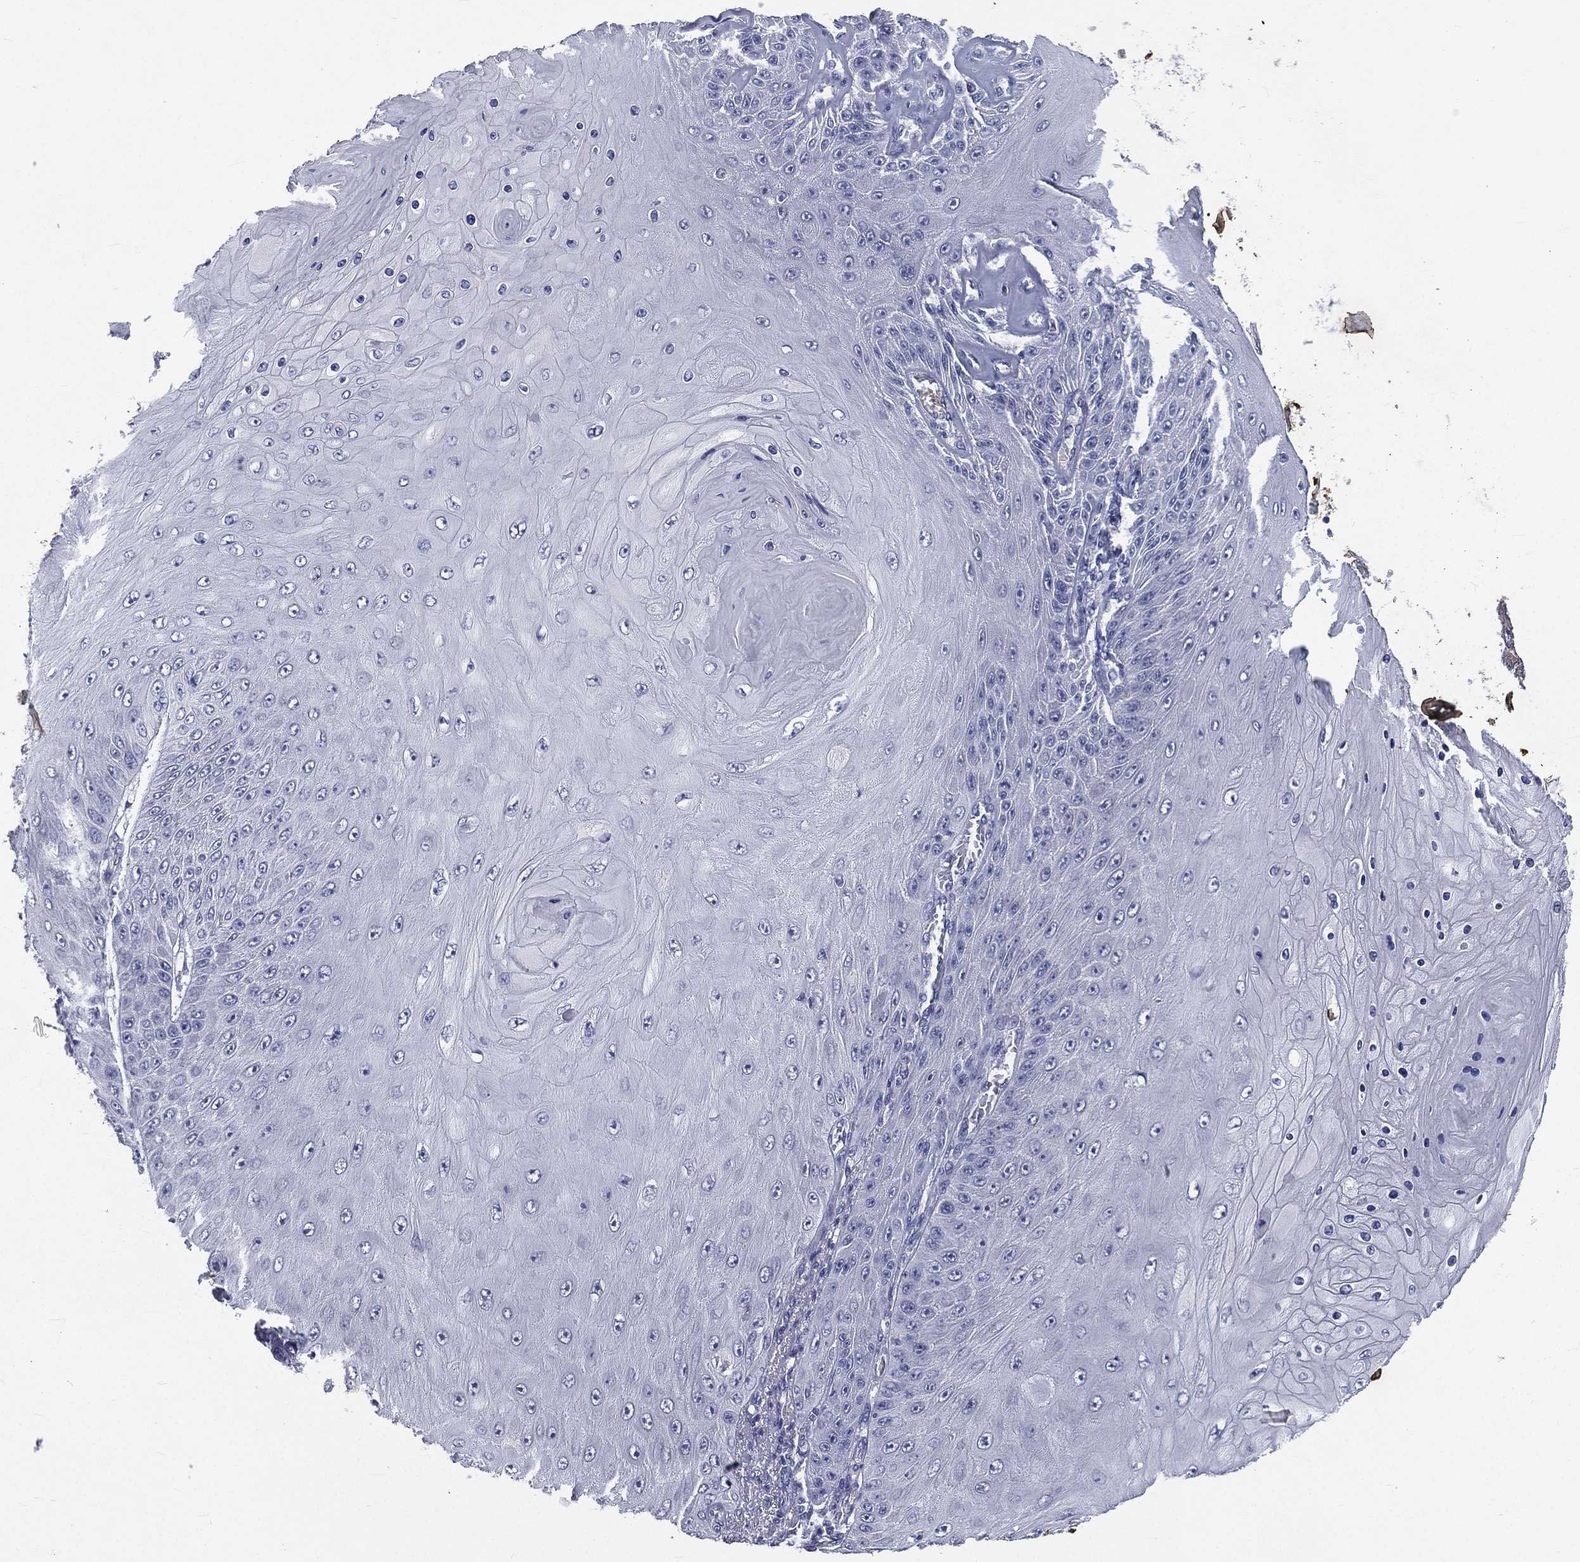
{"staining": {"intensity": "negative", "quantity": "none", "location": "none"}, "tissue": "skin cancer", "cell_type": "Tumor cells", "image_type": "cancer", "snomed": [{"axis": "morphology", "description": "Squamous cell carcinoma, NOS"}, {"axis": "topography", "description": "Skin"}], "caption": "Tumor cells are negative for protein expression in human squamous cell carcinoma (skin).", "gene": "IFT27", "patient": {"sex": "male", "age": 62}}